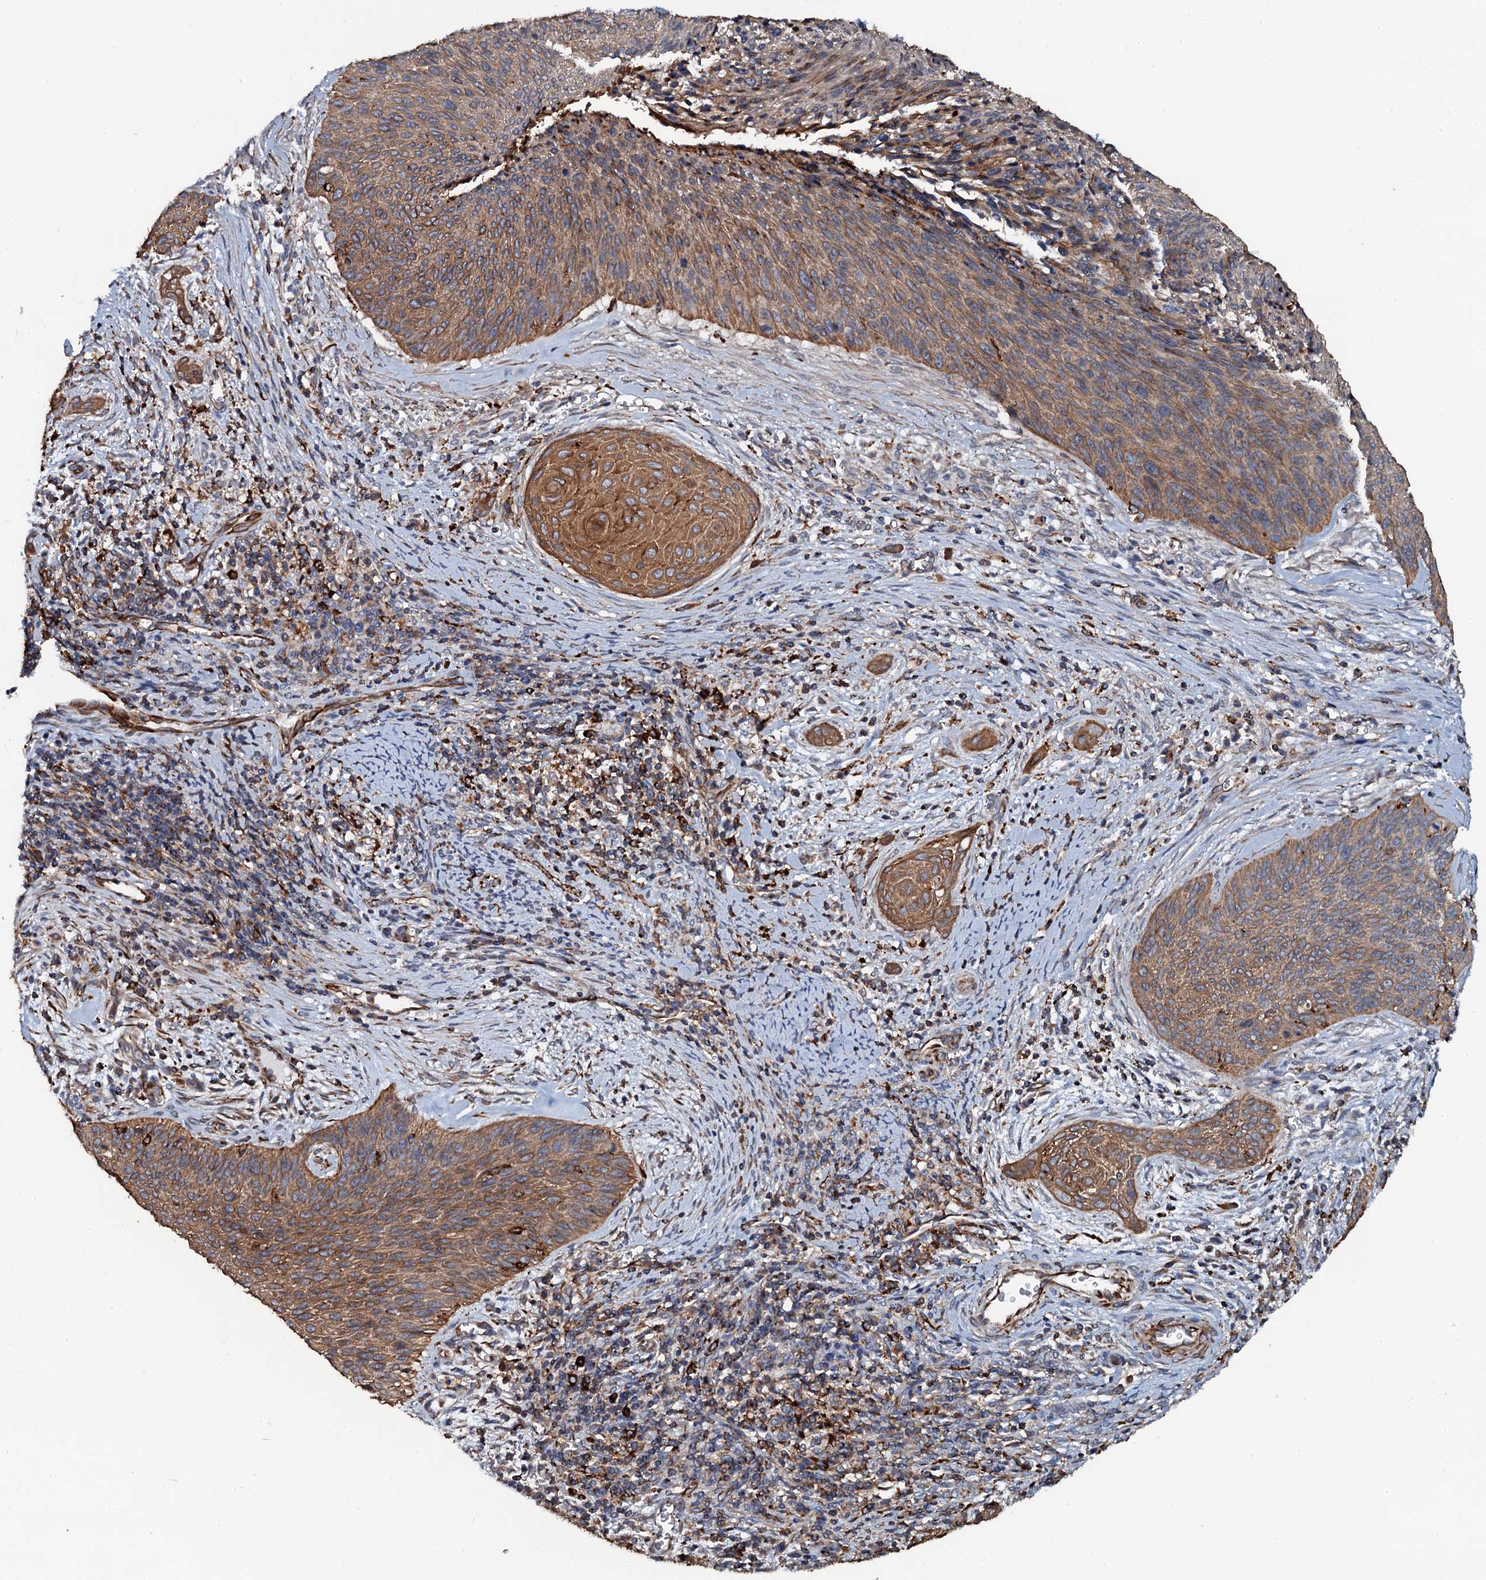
{"staining": {"intensity": "strong", "quantity": ">75%", "location": "cytoplasmic/membranous"}, "tissue": "cervical cancer", "cell_type": "Tumor cells", "image_type": "cancer", "snomed": [{"axis": "morphology", "description": "Squamous cell carcinoma, NOS"}, {"axis": "topography", "description": "Cervix"}], "caption": "Tumor cells reveal high levels of strong cytoplasmic/membranous positivity in about >75% of cells in human cervical cancer.", "gene": "VAMP8", "patient": {"sex": "female", "age": 55}}